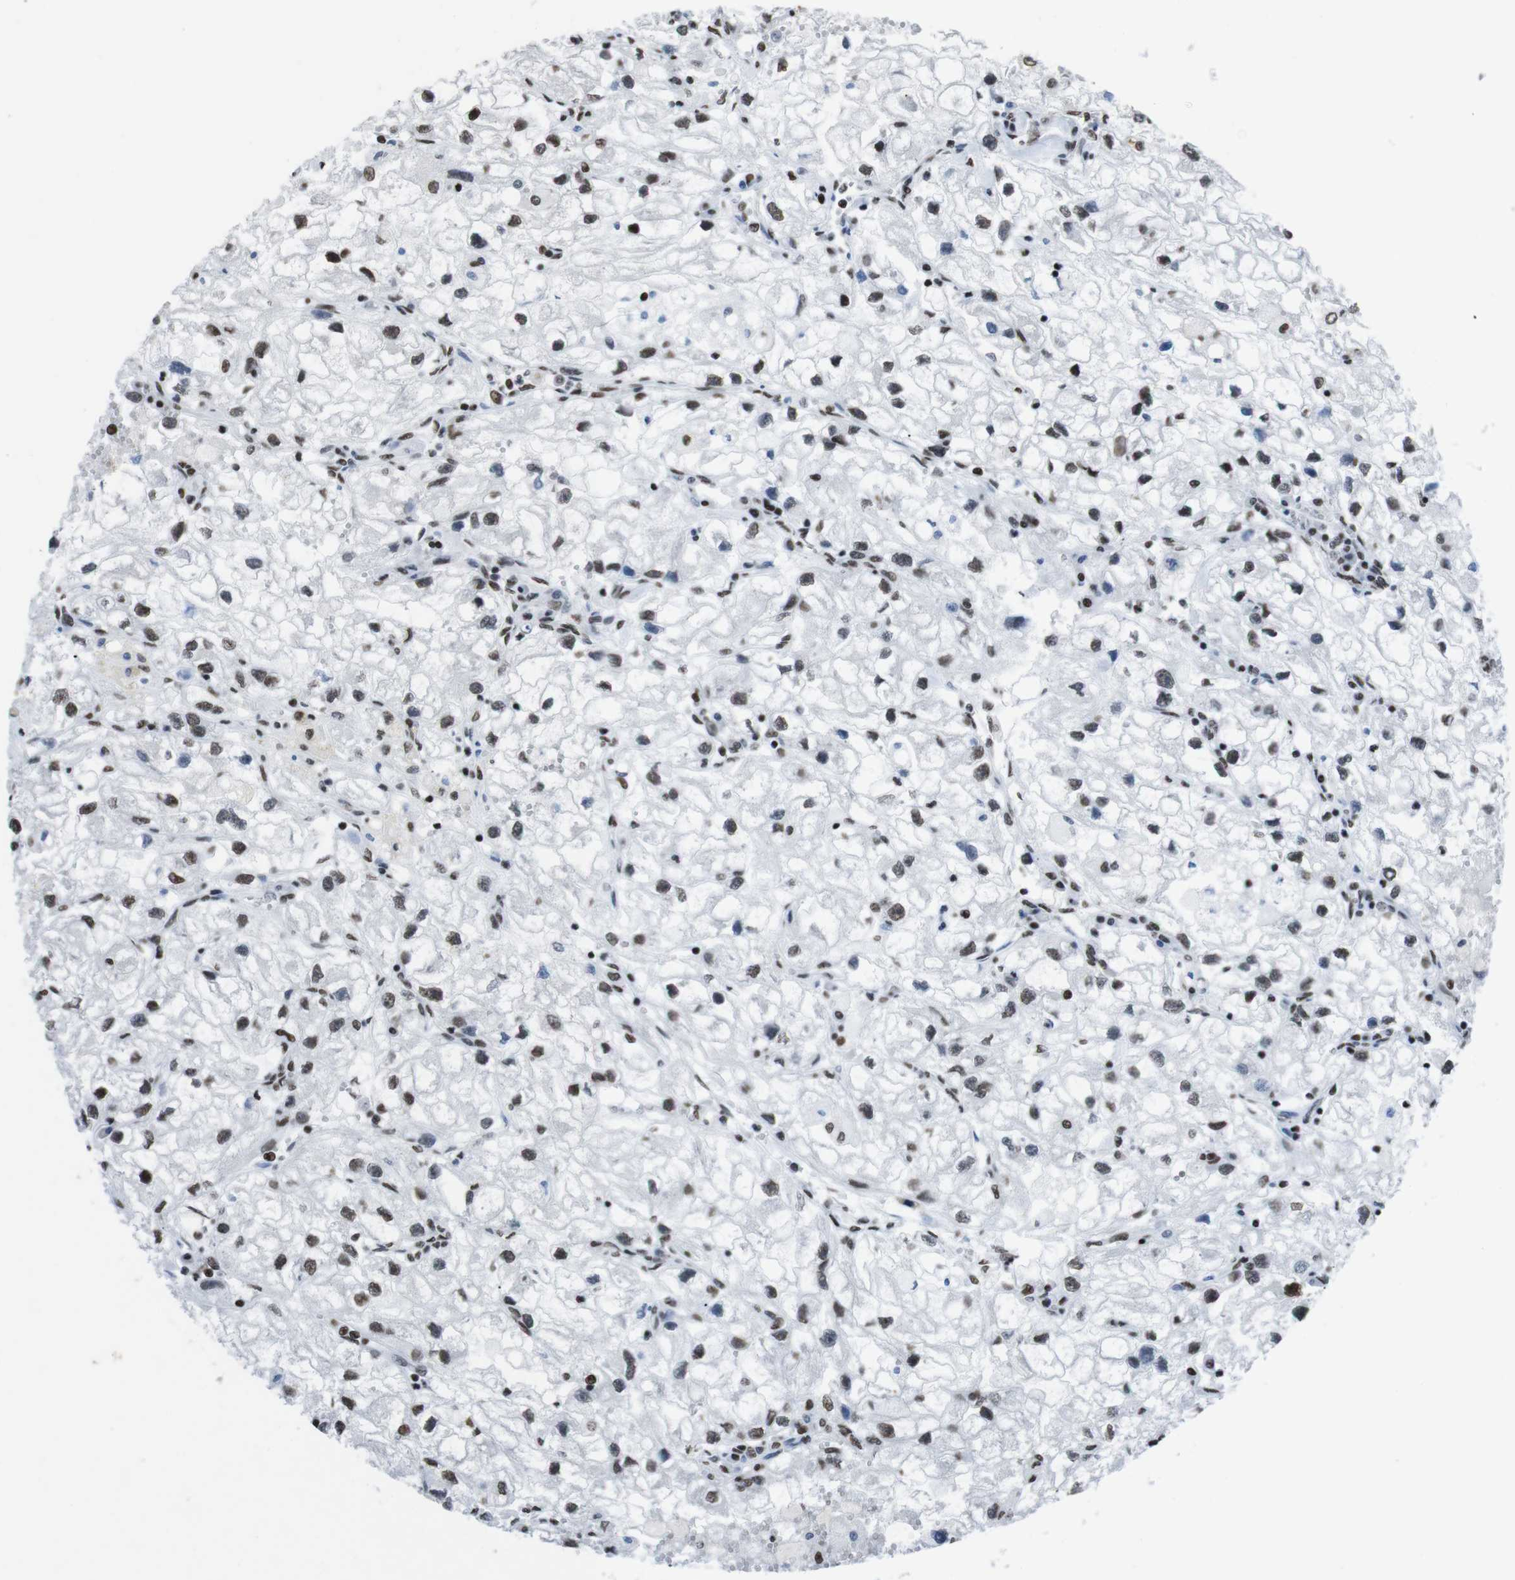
{"staining": {"intensity": "moderate", "quantity": ">75%", "location": "nuclear"}, "tissue": "renal cancer", "cell_type": "Tumor cells", "image_type": "cancer", "snomed": [{"axis": "morphology", "description": "Adenocarcinoma, NOS"}, {"axis": "topography", "description": "Kidney"}], "caption": "Protein staining shows moderate nuclear expression in about >75% of tumor cells in renal adenocarcinoma. (brown staining indicates protein expression, while blue staining denotes nuclei).", "gene": "PIP4P2", "patient": {"sex": "female", "age": 70}}